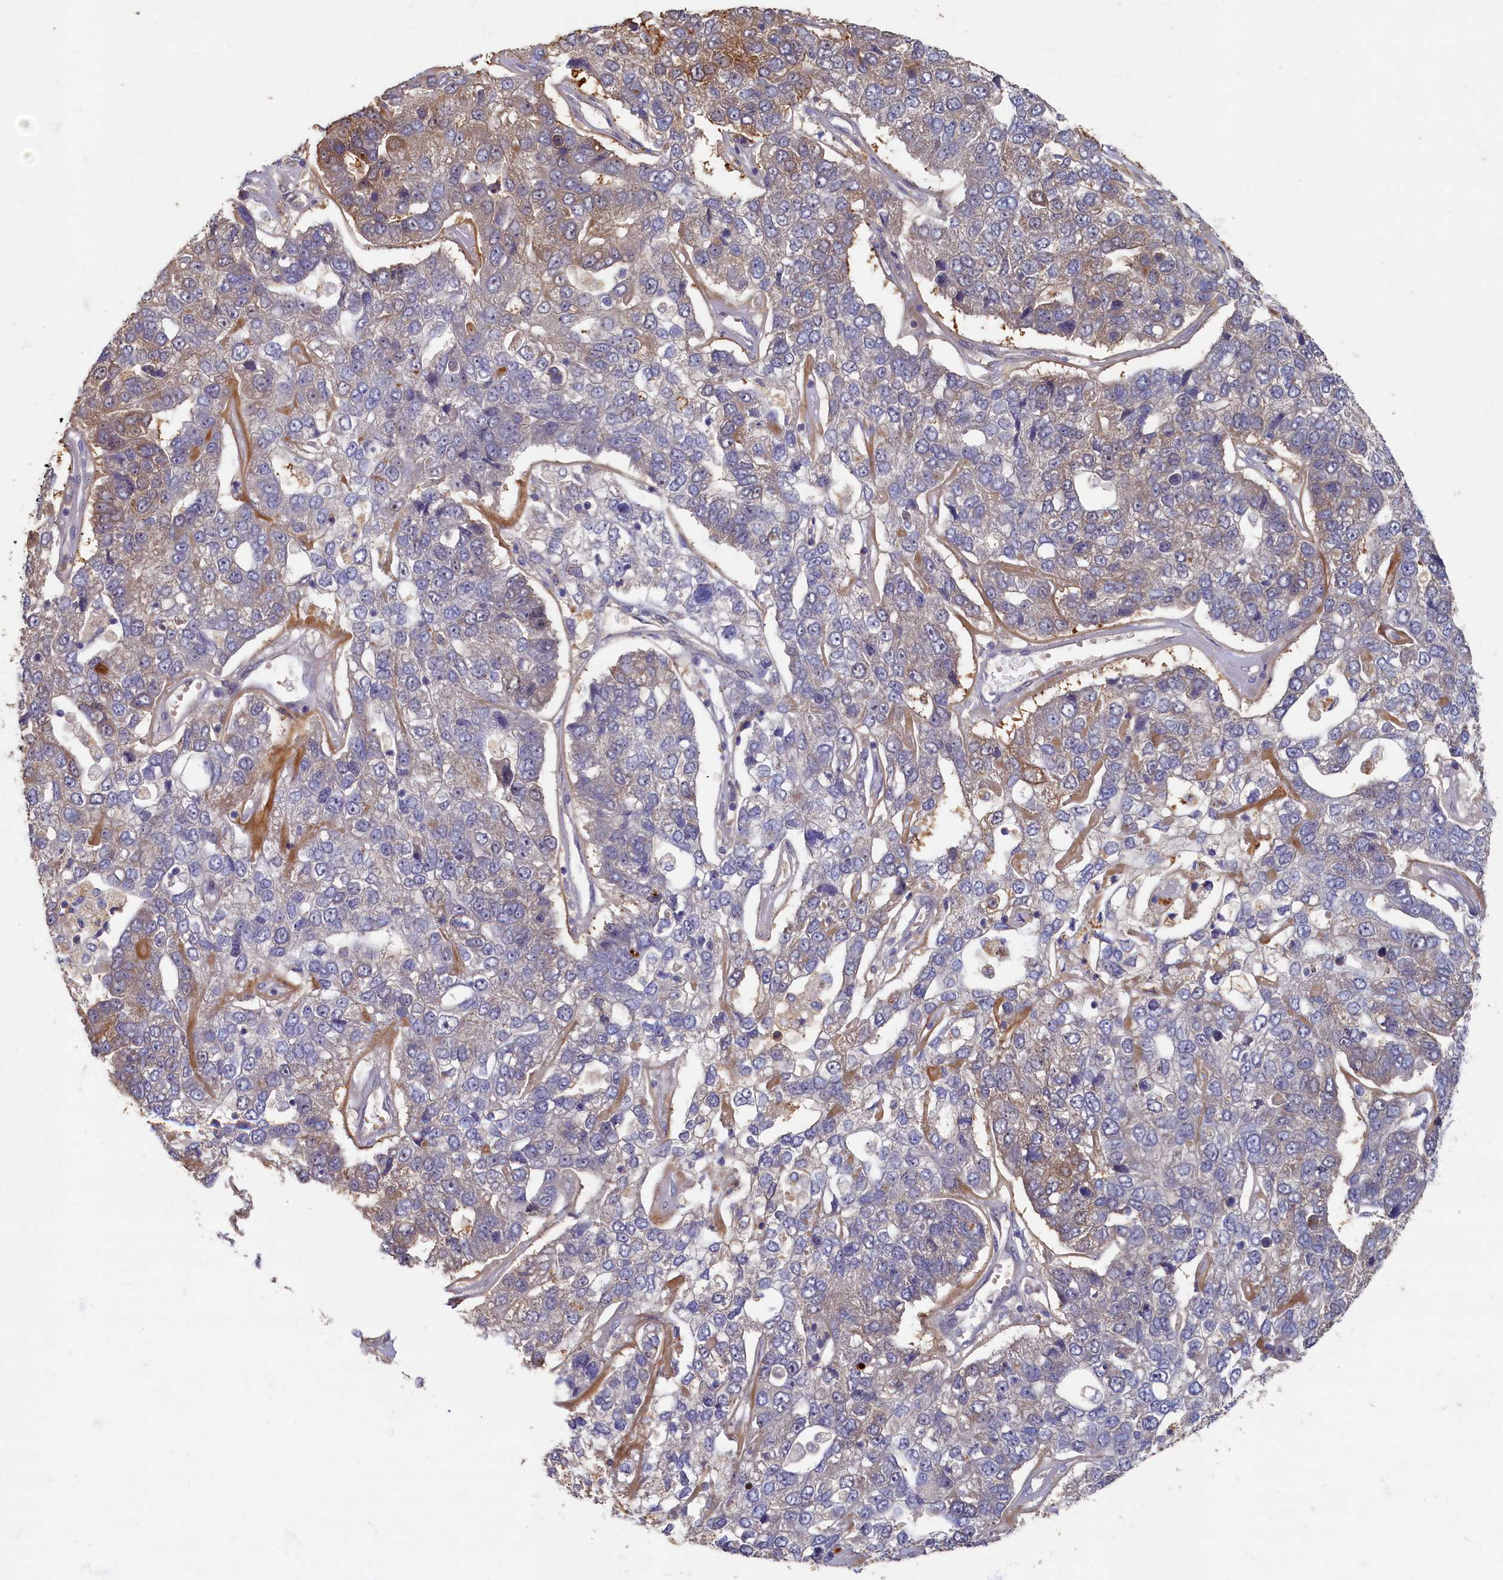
{"staining": {"intensity": "negative", "quantity": "none", "location": "none"}, "tissue": "pancreatic cancer", "cell_type": "Tumor cells", "image_type": "cancer", "snomed": [{"axis": "morphology", "description": "Adenocarcinoma, NOS"}, {"axis": "topography", "description": "Pancreas"}], "caption": "This is a histopathology image of immunohistochemistry (IHC) staining of pancreatic adenocarcinoma, which shows no positivity in tumor cells. (Stains: DAB immunohistochemistry with hematoxylin counter stain, Microscopy: brightfield microscopy at high magnification).", "gene": "HUNK", "patient": {"sex": "female", "age": 61}}